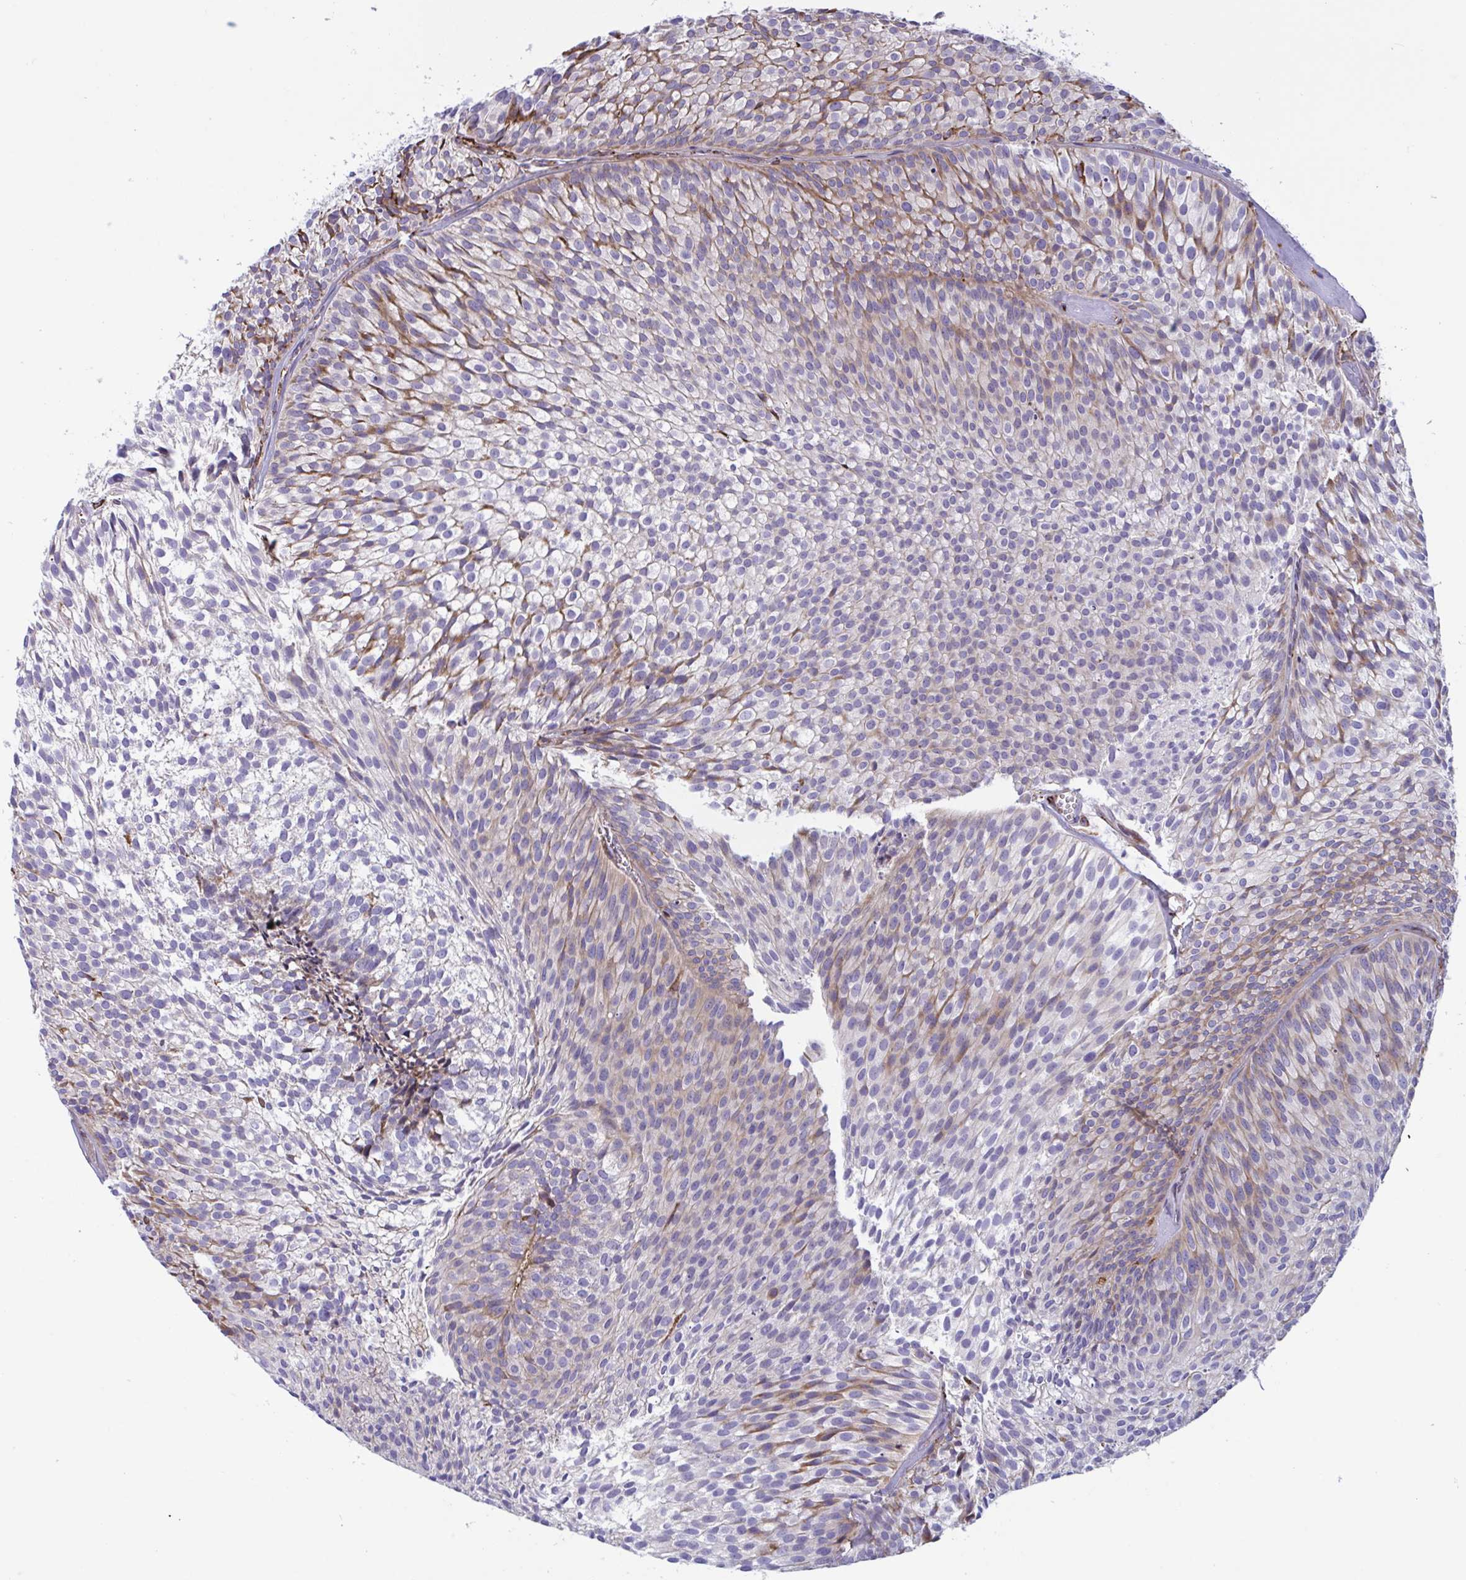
{"staining": {"intensity": "moderate", "quantity": "<25%", "location": "cytoplasmic/membranous"}, "tissue": "urothelial cancer", "cell_type": "Tumor cells", "image_type": "cancer", "snomed": [{"axis": "morphology", "description": "Urothelial carcinoma, Low grade"}, {"axis": "topography", "description": "Urinary bladder"}], "caption": "Immunohistochemical staining of human urothelial cancer demonstrates moderate cytoplasmic/membranous protein positivity in about <25% of tumor cells.", "gene": "PEAK3", "patient": {"sex": "male", "age": 91}}